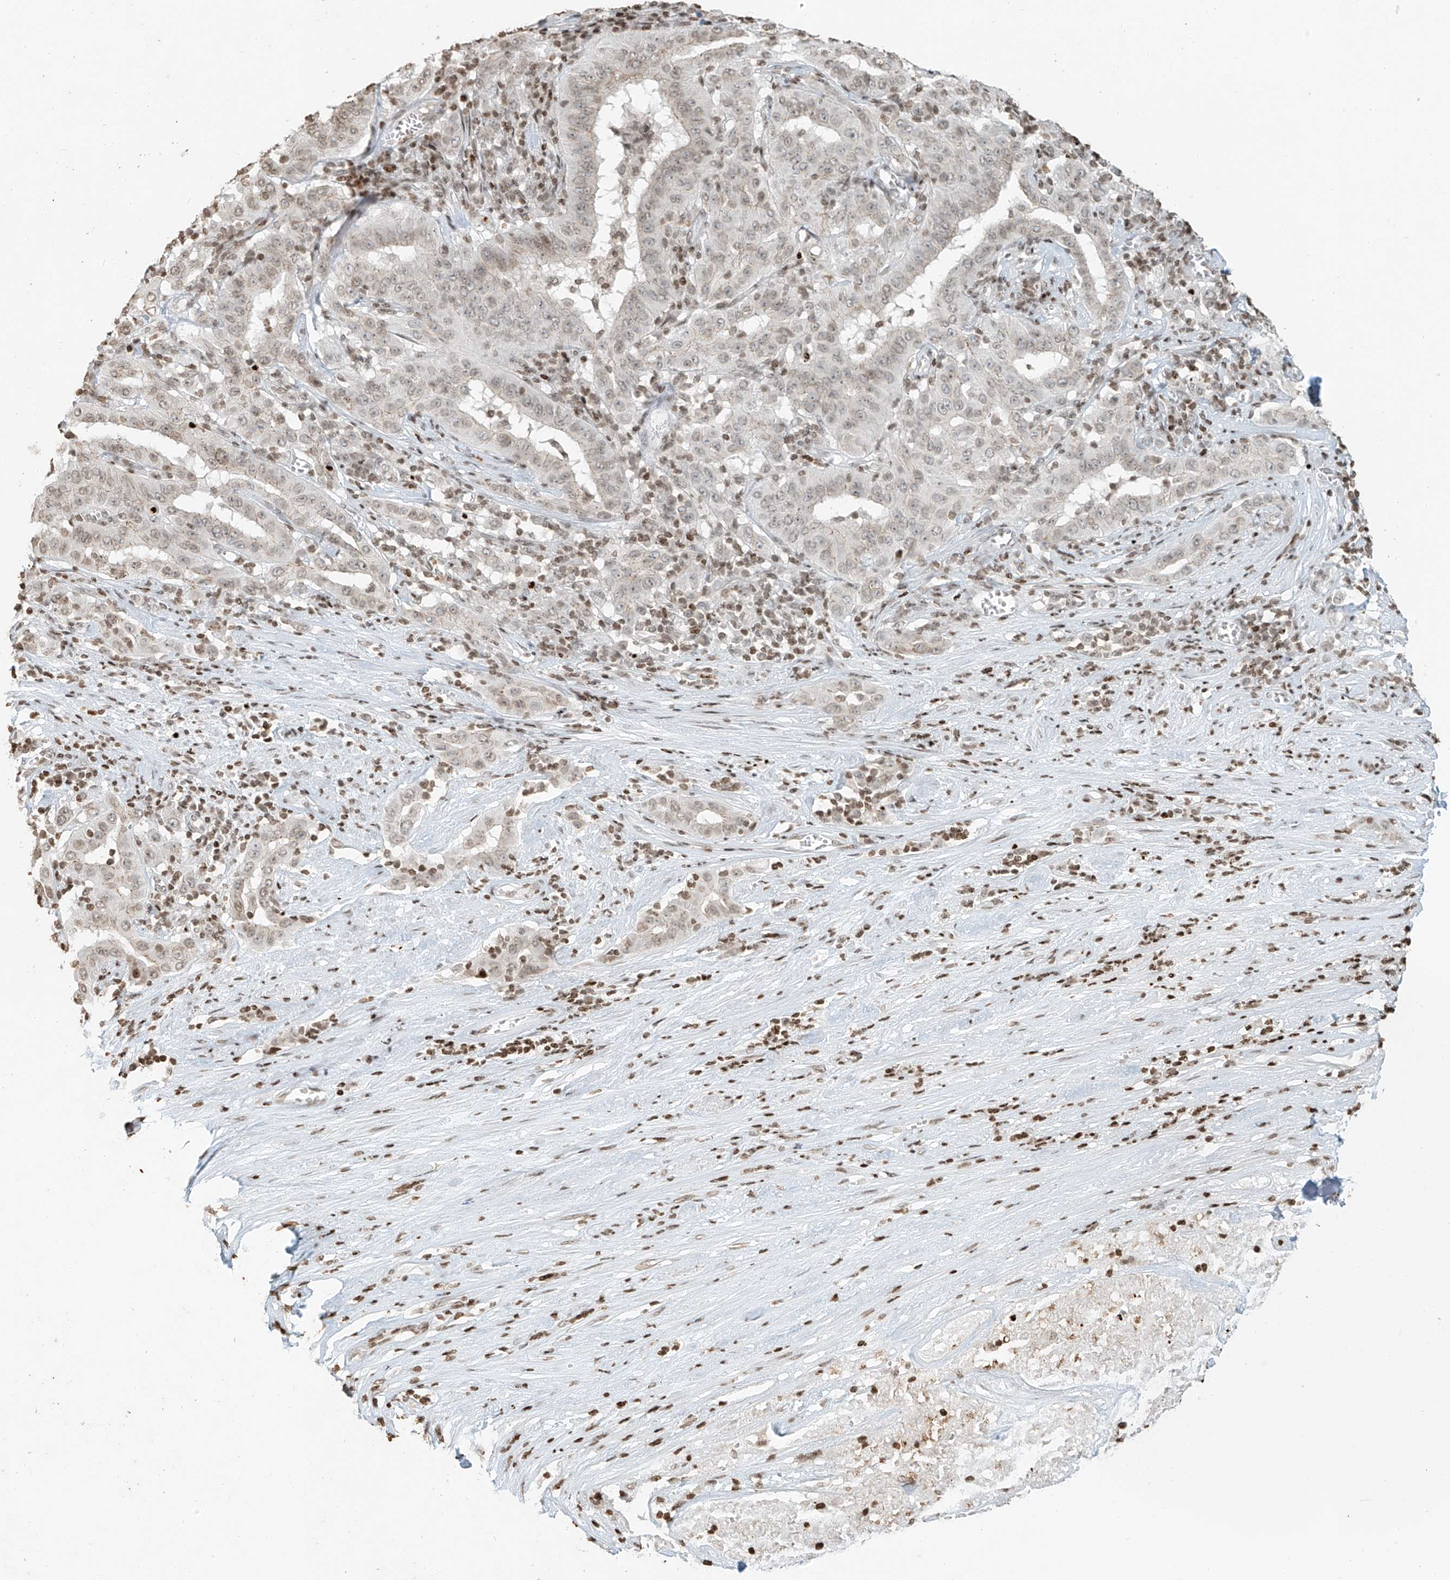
{"staining": {"intensity": "weak", "quantity": "<25%", "location": "nuclear"}, "tissue": "pancreatic cancer", "cell_type": "Tumor cells", "image_type": "cancer", "snomed": [{"axis": "morphology", "description": "Adenocarcinoma, NOS"}, {"axis": "topography", "description": "Pancreas"}], "caption": "Immunohistochemistry micrograph of human pancreatic cancer (adenocarcinoma) stained for a protein (brown), which demonstrates no expression in tumor cells.", "gene": "C17orf58", "patient": {"sex": "male", "age": 63}}